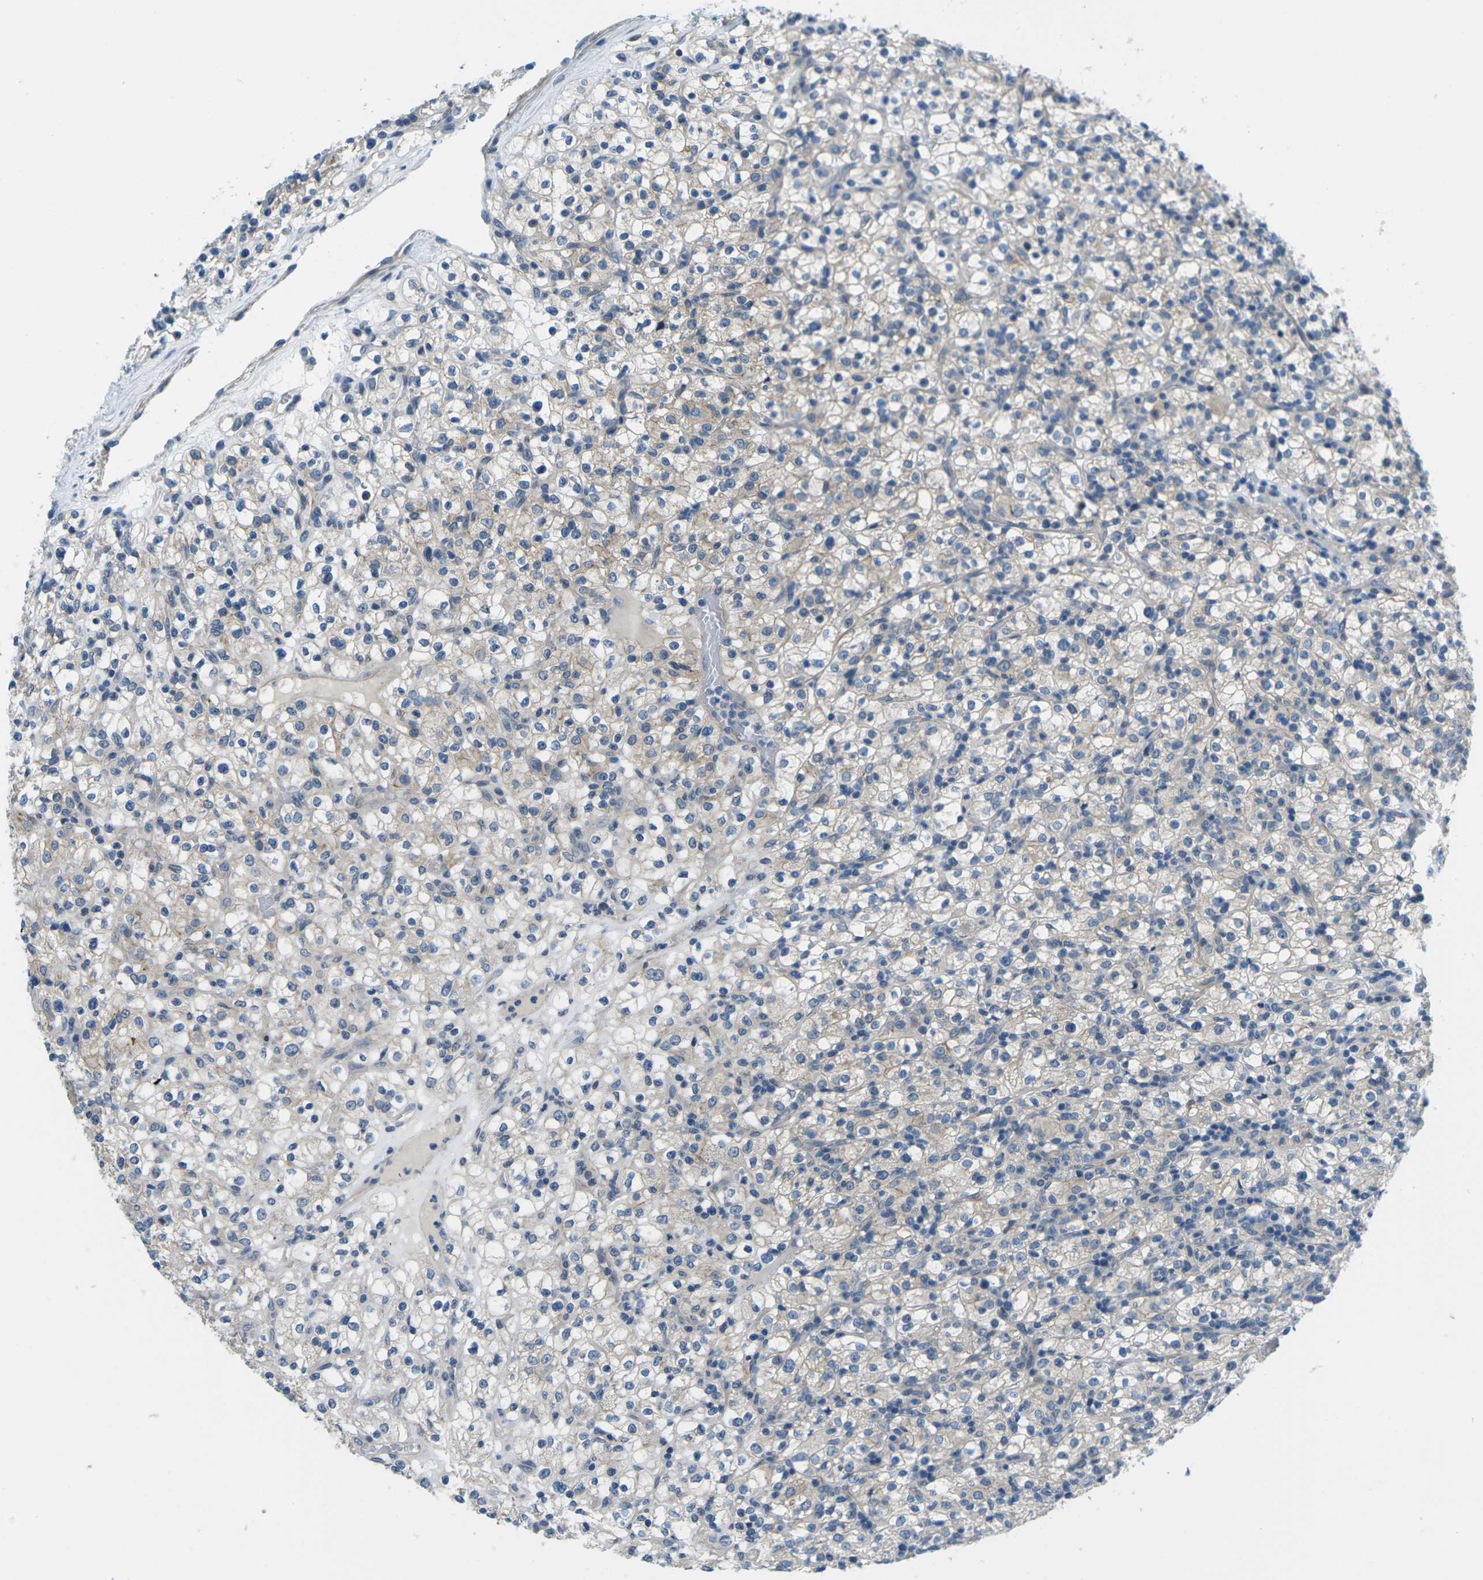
{"staining": {"intensity": "weak", "quantity": "25%-75%", "location": "cytoplasmic/membranous"}, "tissue": "renal cancer", "cell_type": "Tumor cells", "image_type": "cancer", "snomed": [{"axis": "morphology", "description": "Normal tissue, NOS"}, {"axis": "morphology", "description": "Adenocarcinoma, NOS"}, {"axis": "topography", "description": "Kidney"}], "caption": "IHC staining of renal adenocarcinoma, which shows low levels of weak cytoplasmic/membranous staining in approximately 25%-75% of tumor cells indicating weak cytoplasmic/membranous protein positivity. The staining was performed using DAB (brown) for protein detection and nuclei were counterstained in hematoxylin (blue).", "gene": "CTNND1", "patient": {"sex": "female", "age": 72}}